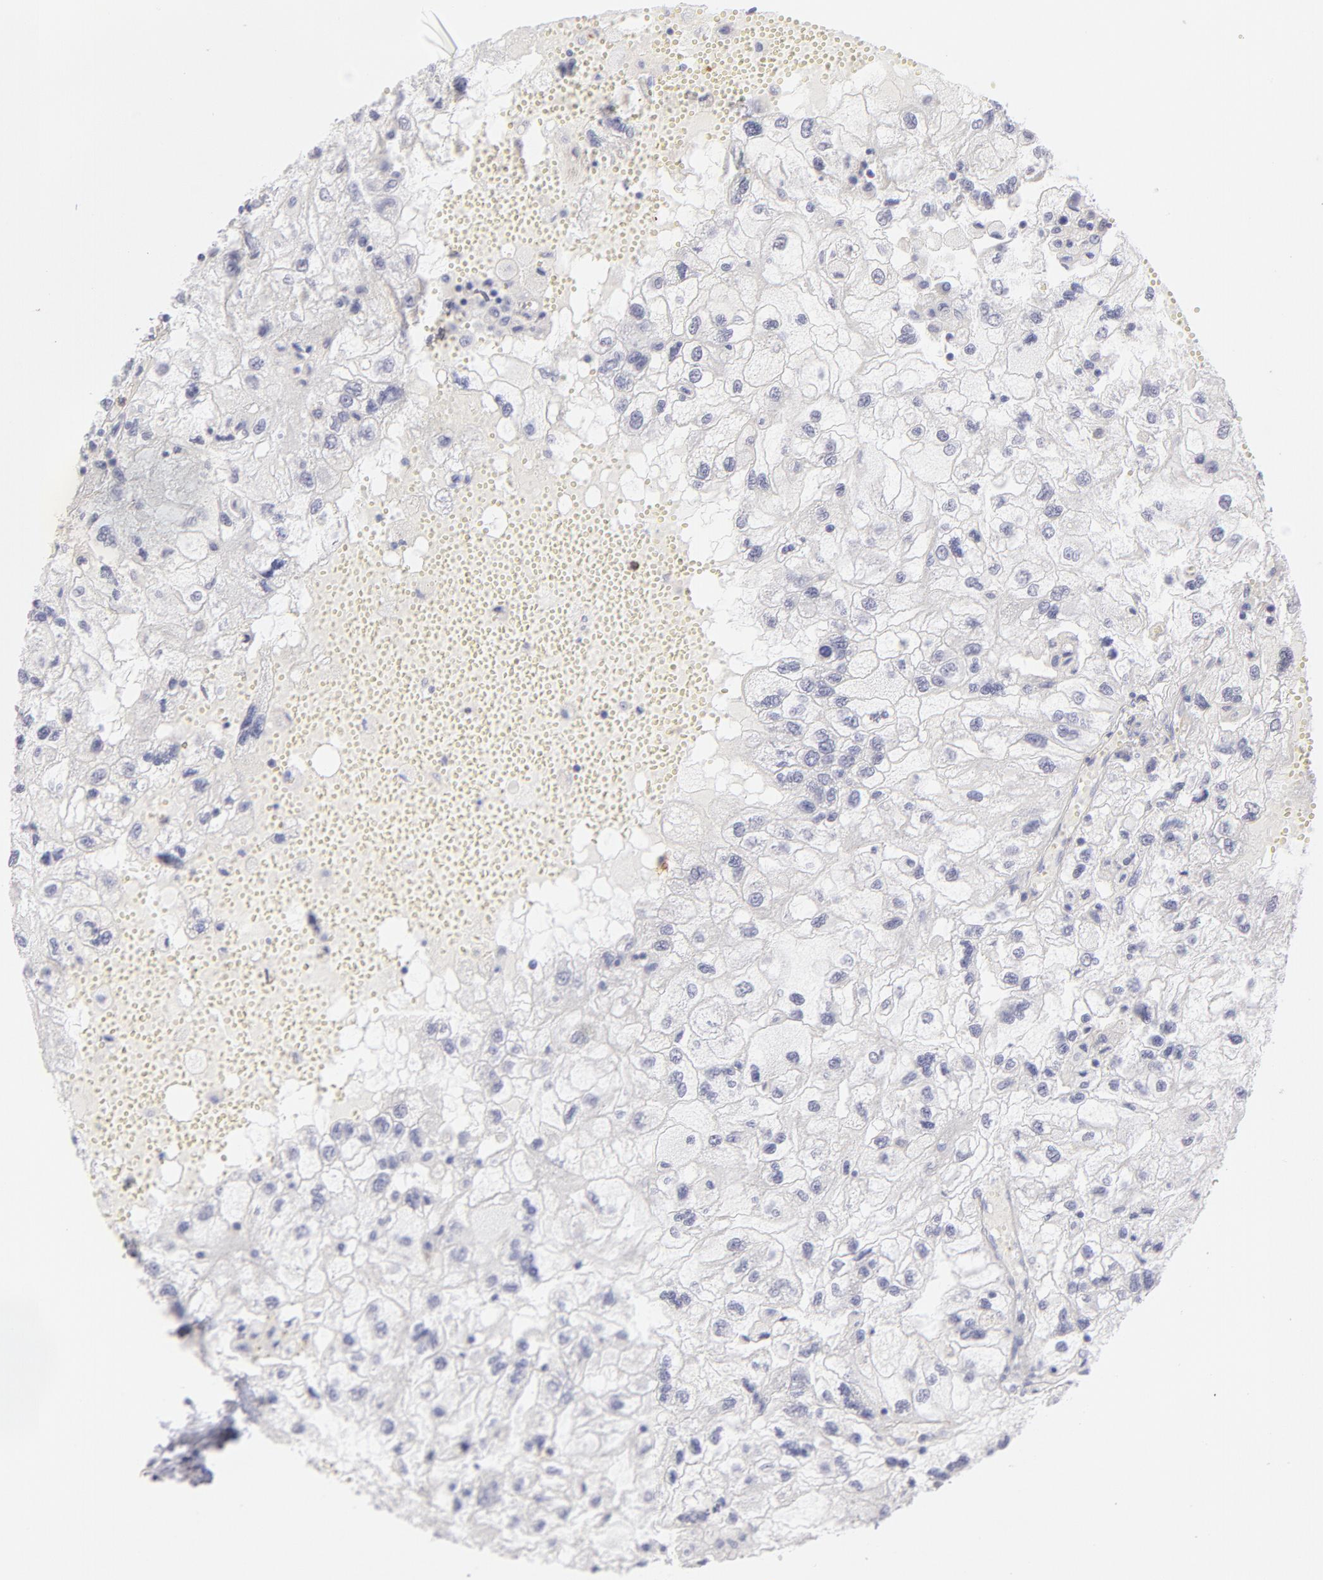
{"staining": {"intensity": "negative", "quantity": "none", "location": "none"}, "tissue": "renal cancer", "cell_type": "Tumor cells", "image_type": "cancer", "snomed": [{"axis": "morphology", "description": "Normal tissue, NOS"}, {"axis": "morphology", "description": "Adenocarcinoma, NOS"}, {"axis": "topography", "description": "Kidney"}], "caption": "Tumor cells are negative for protein expression in human renal adenocarcinoma. (DAB immunohistochemistry visualized using brightfield microscopy, high magnification).", "gene": "LTB4R", "patient": {"sex": "male", "age": 71}}